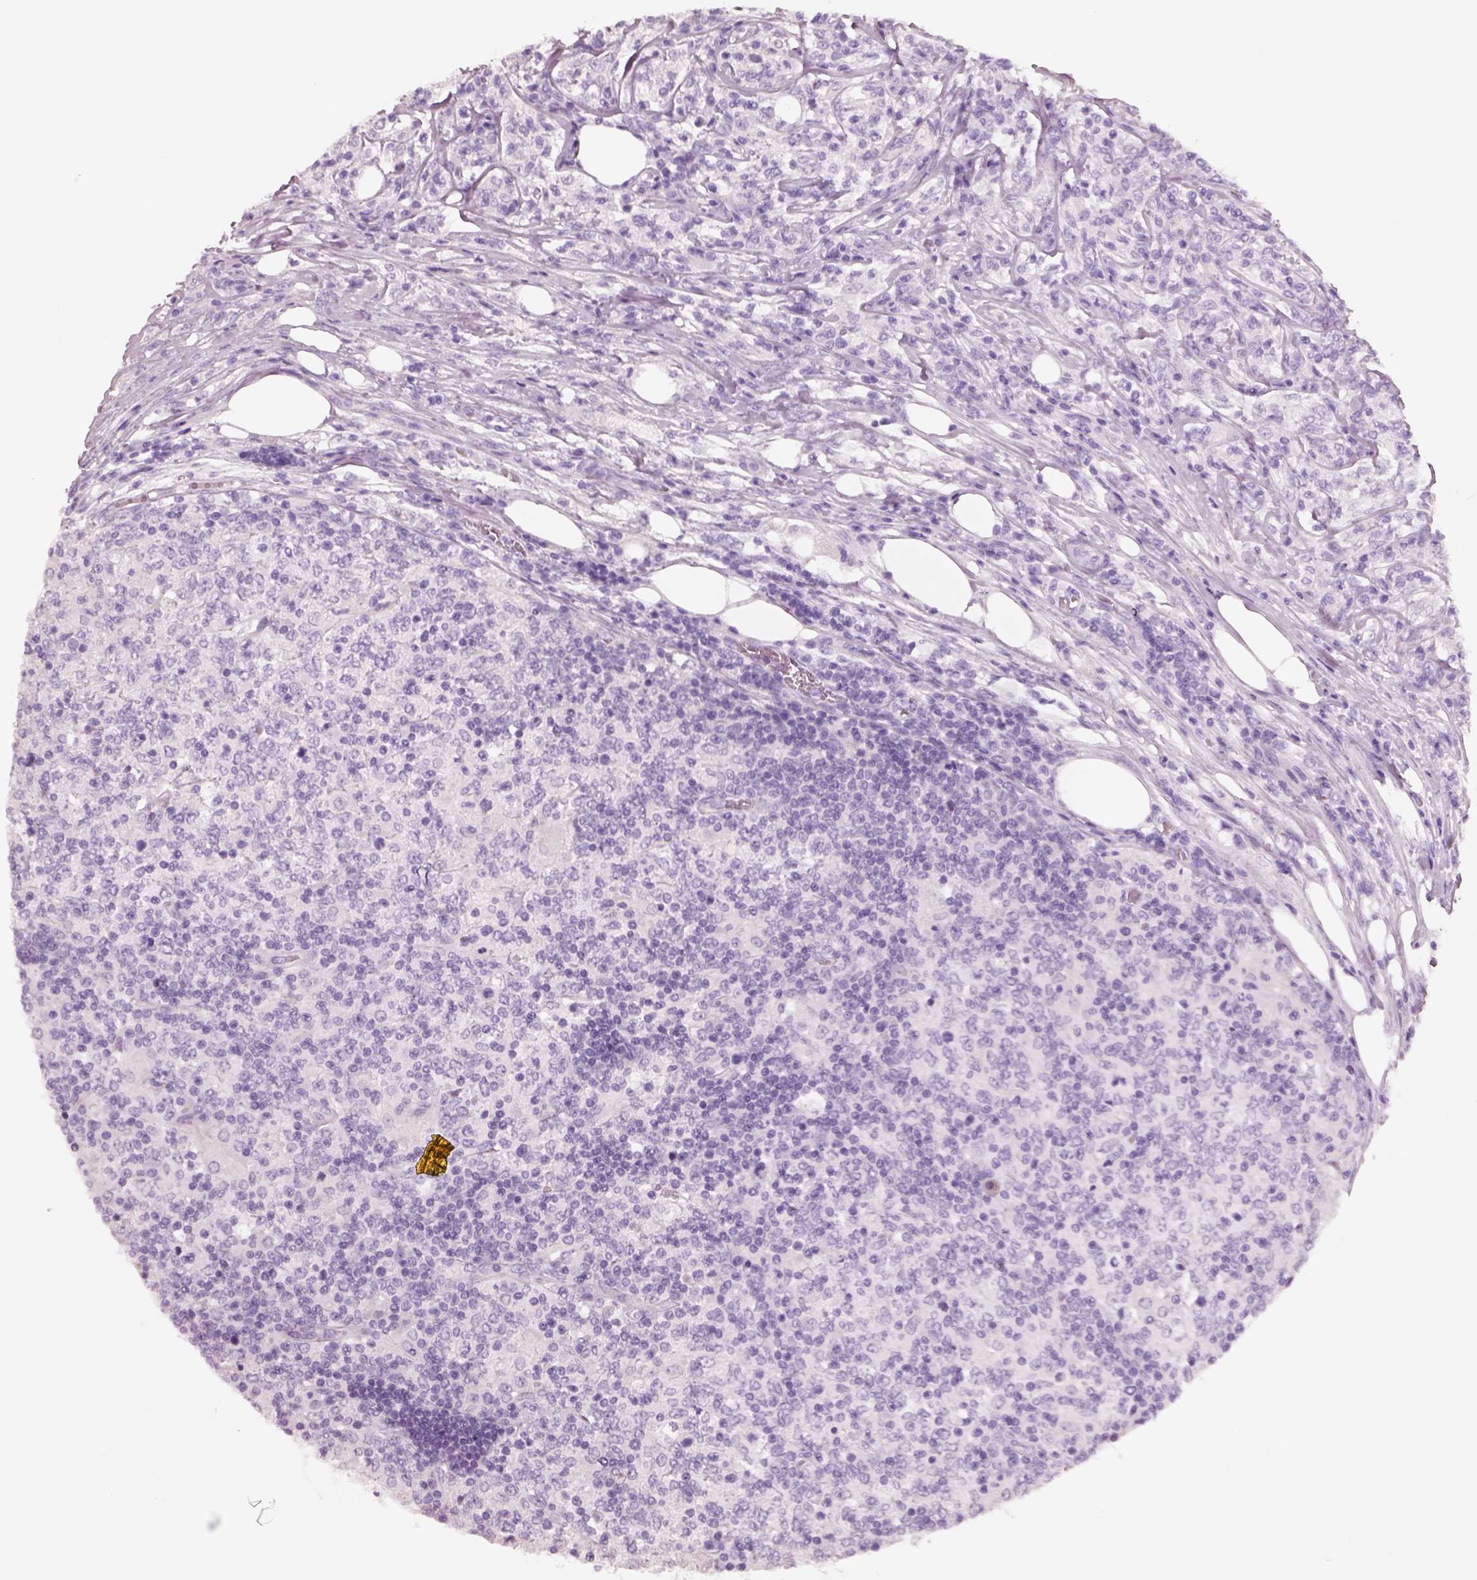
{"staining": {"intensity": "negative", "quantity": "none", "location": "none"}, "tissue": "lymphoma", "cell_type": "Tumor cells", "image_type": "cancer", "snomed": [{"axis": "morphology", "description": "Malignant lymphoma, non-Hodgkin's type, High grade"}, {"axis": "topography", "description": "Lymph node"}], "caption": "The photomicrograph demonstrates no staining of tumor cells in high-grade malignant lymphoma, non-Hodgkin's type.", "gene": "PNOC", "patient": {"sex": "female", "age": 84}}